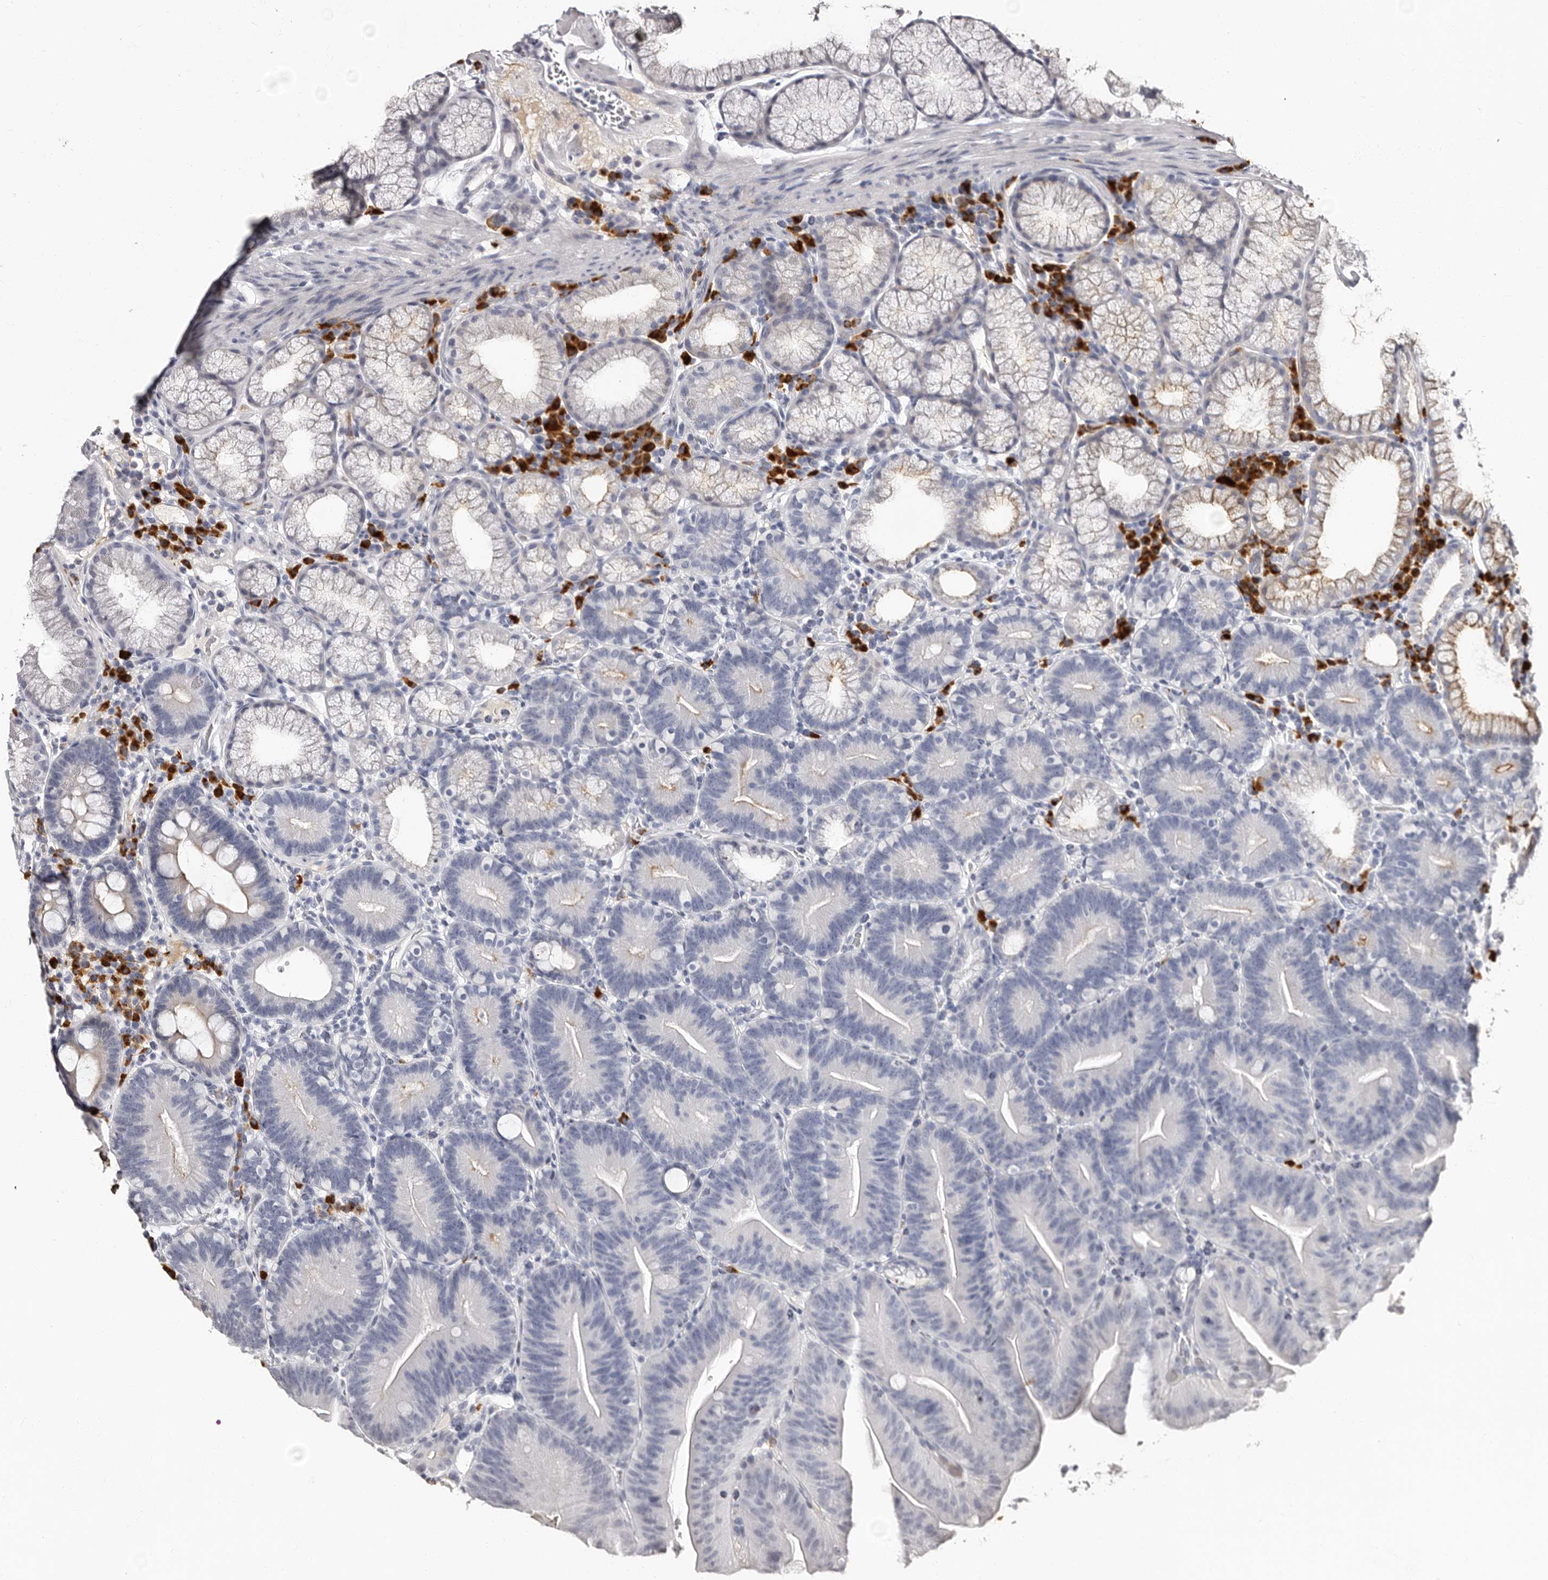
{"staining": {"intensity": "weak", "quantity": "25%-75%", "location": "cytoplasmic/membranous"}, "tissue": "duodenum", "cell_type": "Glandular cells", "image_type": "normal", "snomed": [{"axis": "morphology", "description": "Normal tissue, NOS"}, {"axis": "topography", "description": "Duodenum"}], "caption": "Duodenum stained with DAB (3,3'-diaminobenzidine) immunohistochemistry (IHC) exhibits low levels of weak cytoplasmic/membranous expression in about 25%-75% of glandular cells. Using DAB (3,3'-diaminobenzidine) (brown) and hematoxylin (blue) stains, captured at high magnification using brightfield microscopy.", "gene": "TBC1D22B", "patient": {"sex": "male", "age": 54}}